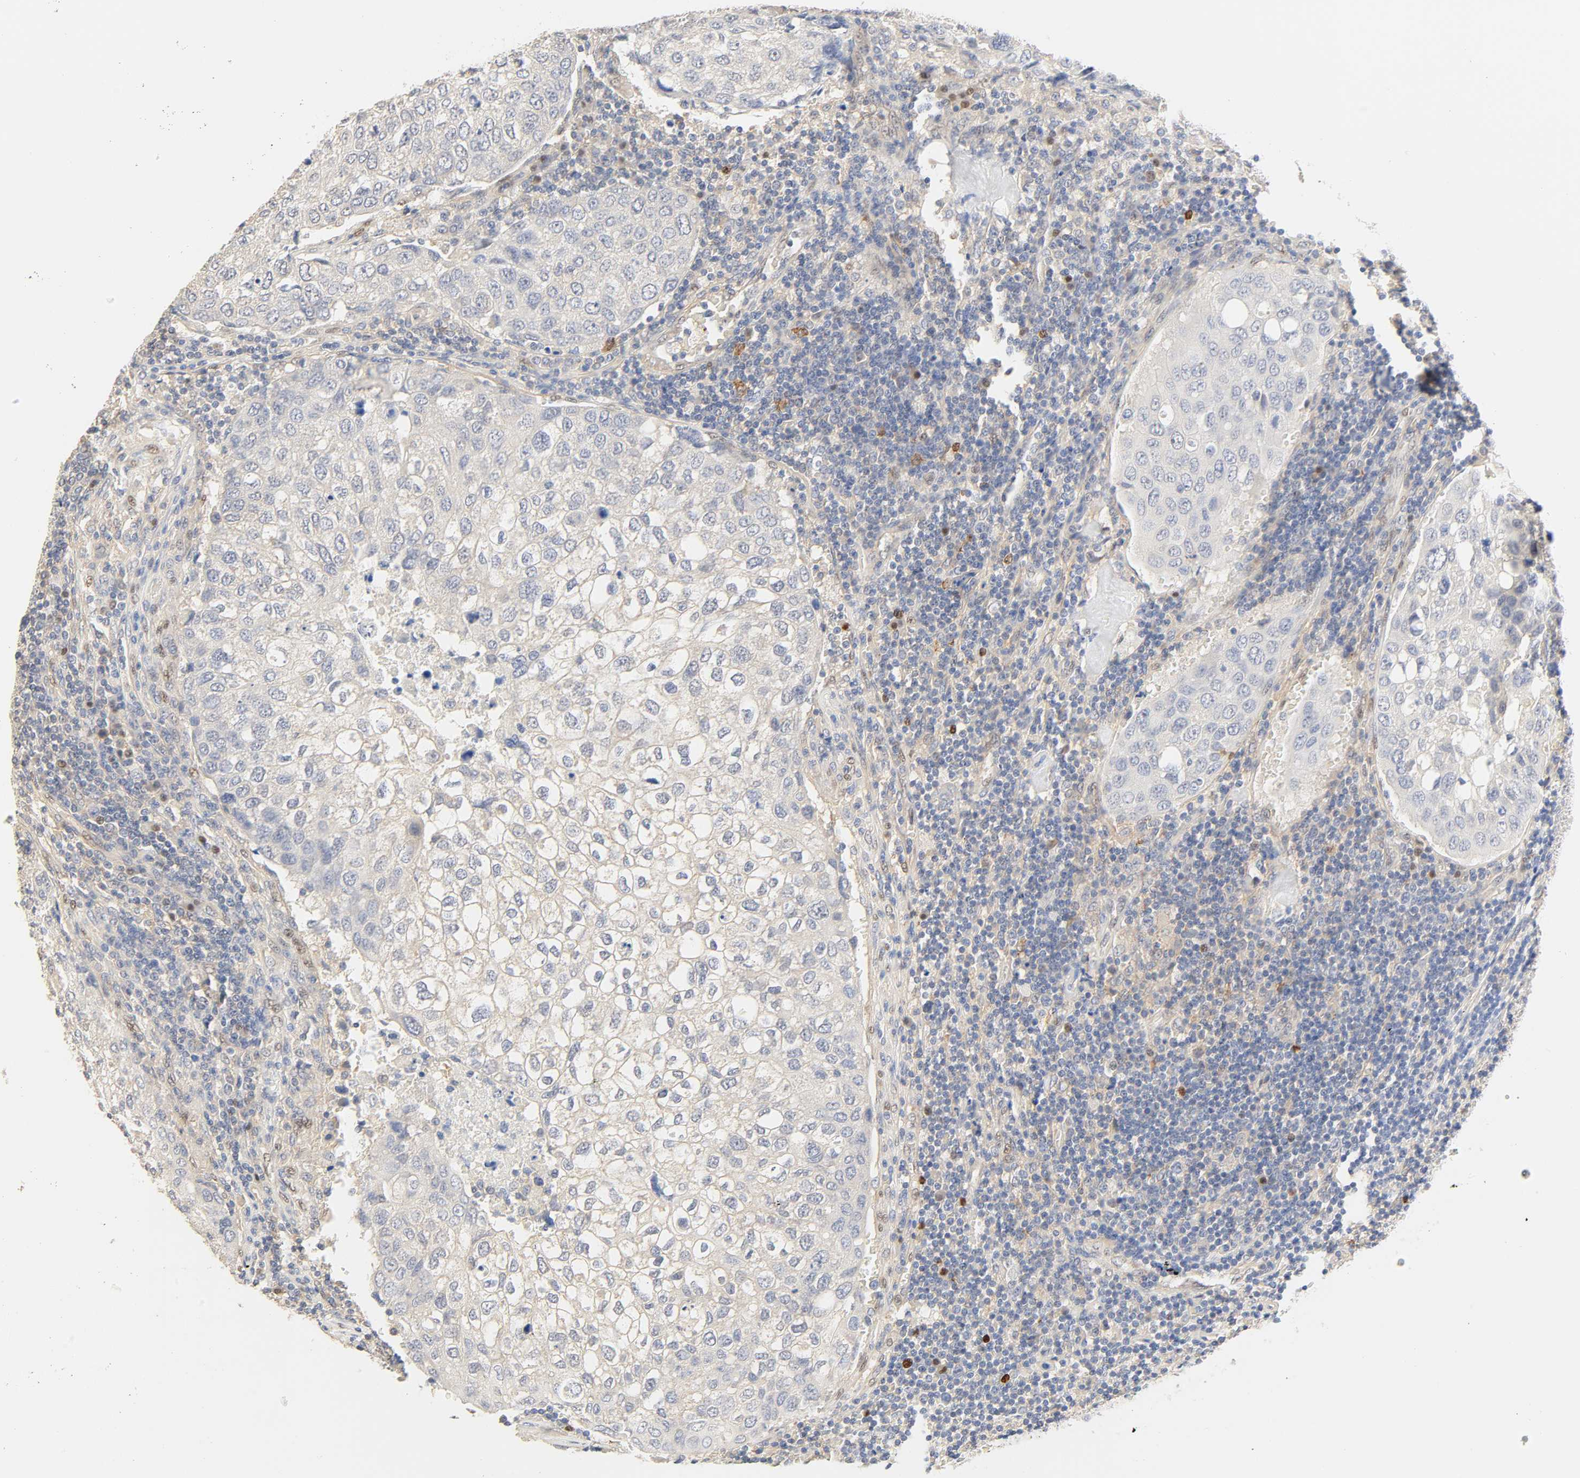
{"staining": {"intensity": "negative", "quantity": "none", "location": "none"}, "tissue": "urothelial cancer", "cell_type": "Tumor cells", "image_type": "cancer", "snomed": [{"axis": "morphology", "description": "Urothelial carcinoma, High grade"}, {"axis": "topography", "description": "Lymph node"}, {"axis": "topography", "description": "Urinary bladder"}], "caption": "Immunohistochemistry (IHC) of urothelial carcinoma (high-grade) demonstrates no expression in tumor cells.", "gene": "BORCS8-MEF2B", "patient": {"sex": "male", "age": 51}}